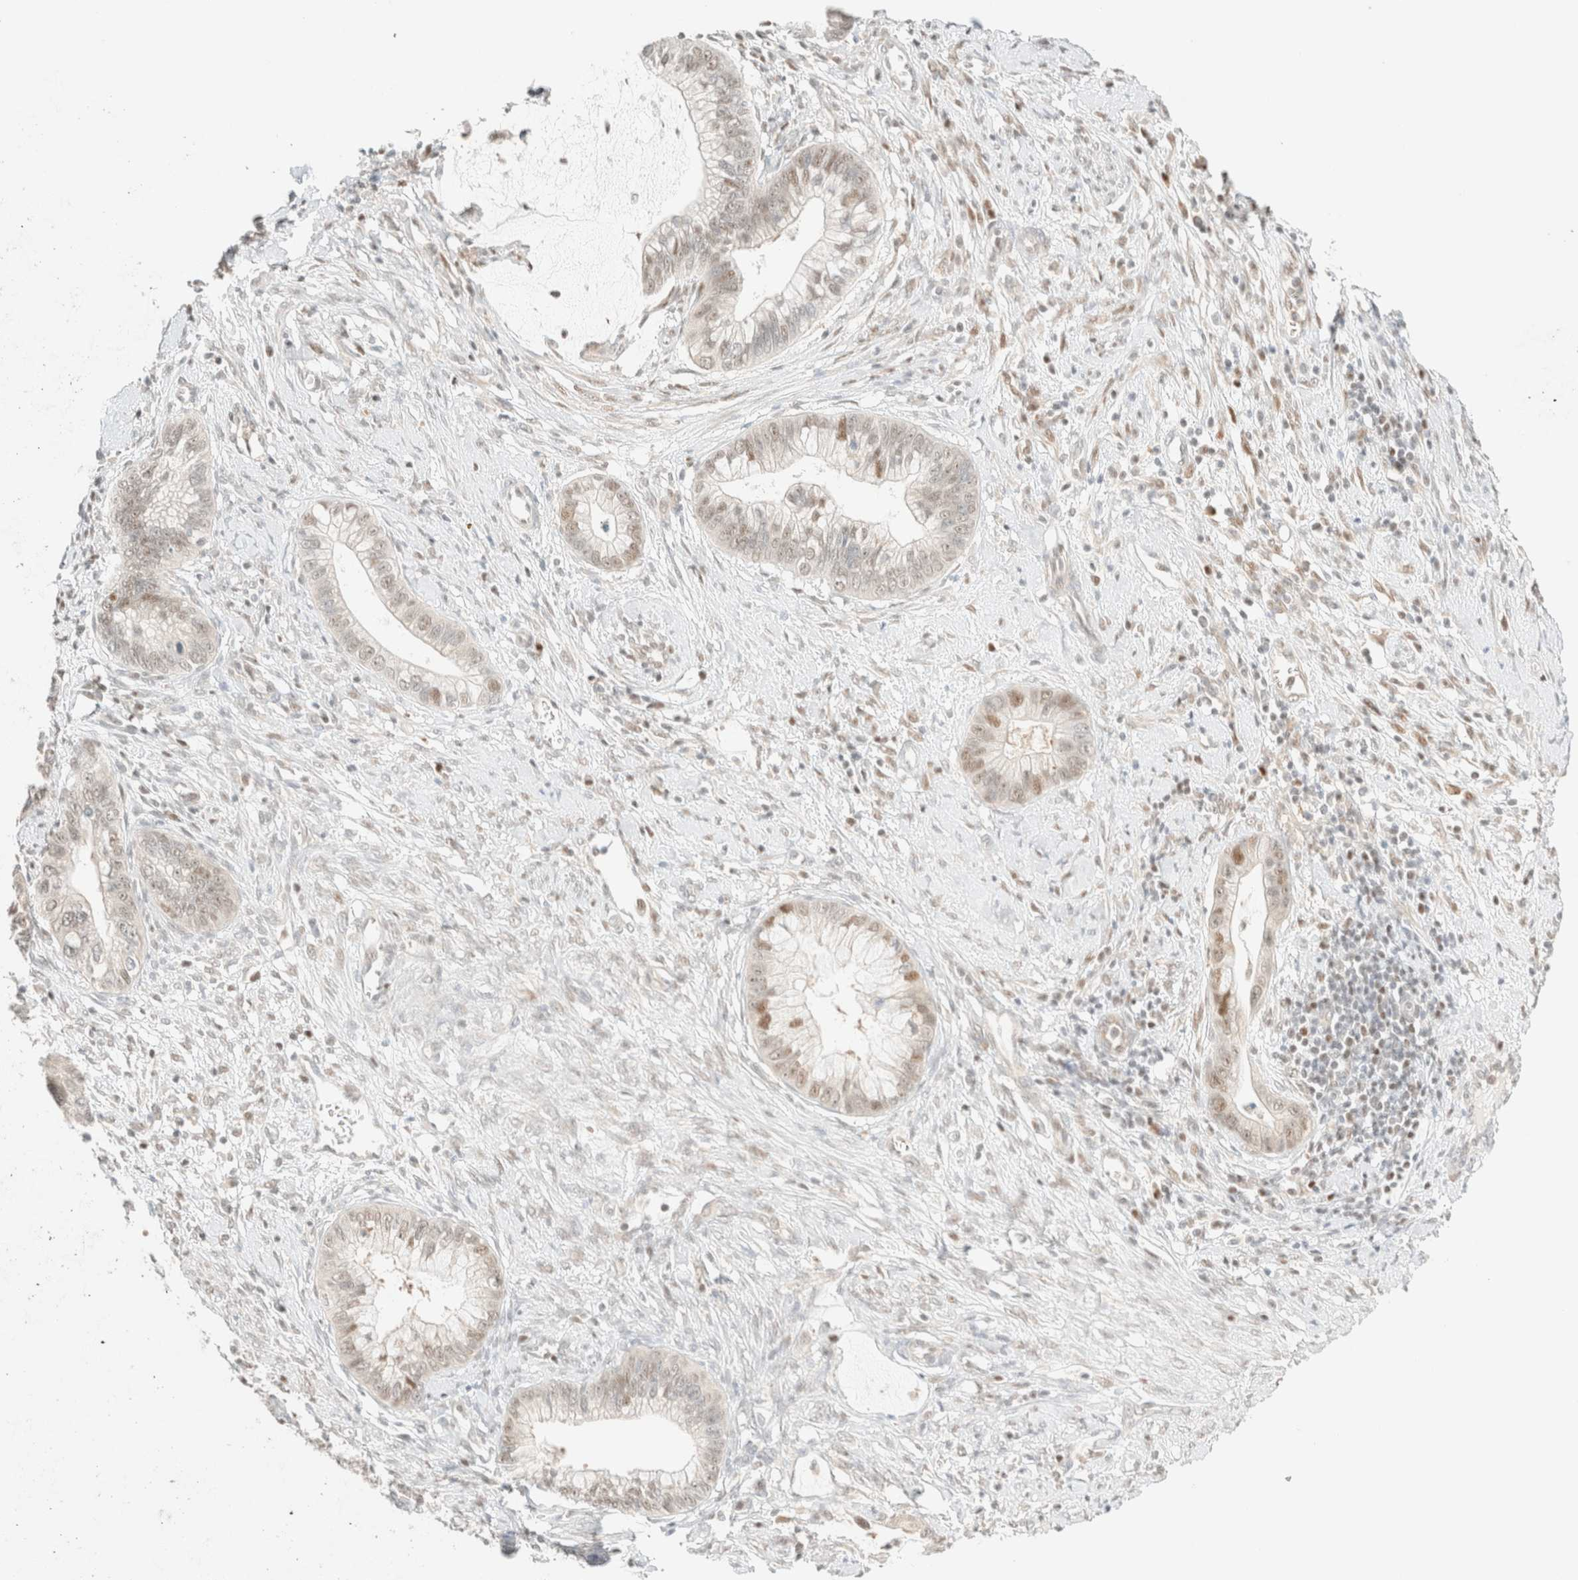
{"staining": {"intensity": "weak", "quantity": "<25%", "location": "nuclear"}, "tissue": "cervical cancer", "cell_type": "Tumor cells", "image_type": "cancer", "snomed": [{"axis": "morphology", "description": "Adenocarcinoma, NOS"}, {"axis": "topography", "description": "Cervix"}], "caption": "IHC micrograph of neoplastic tissue: human adenocarcinoma (cervical) stained with DAB demonstrates no significant protein positivity in tumor cells.", "gene": "TSR1", "patient": {"sex": "female", "age": 44}}